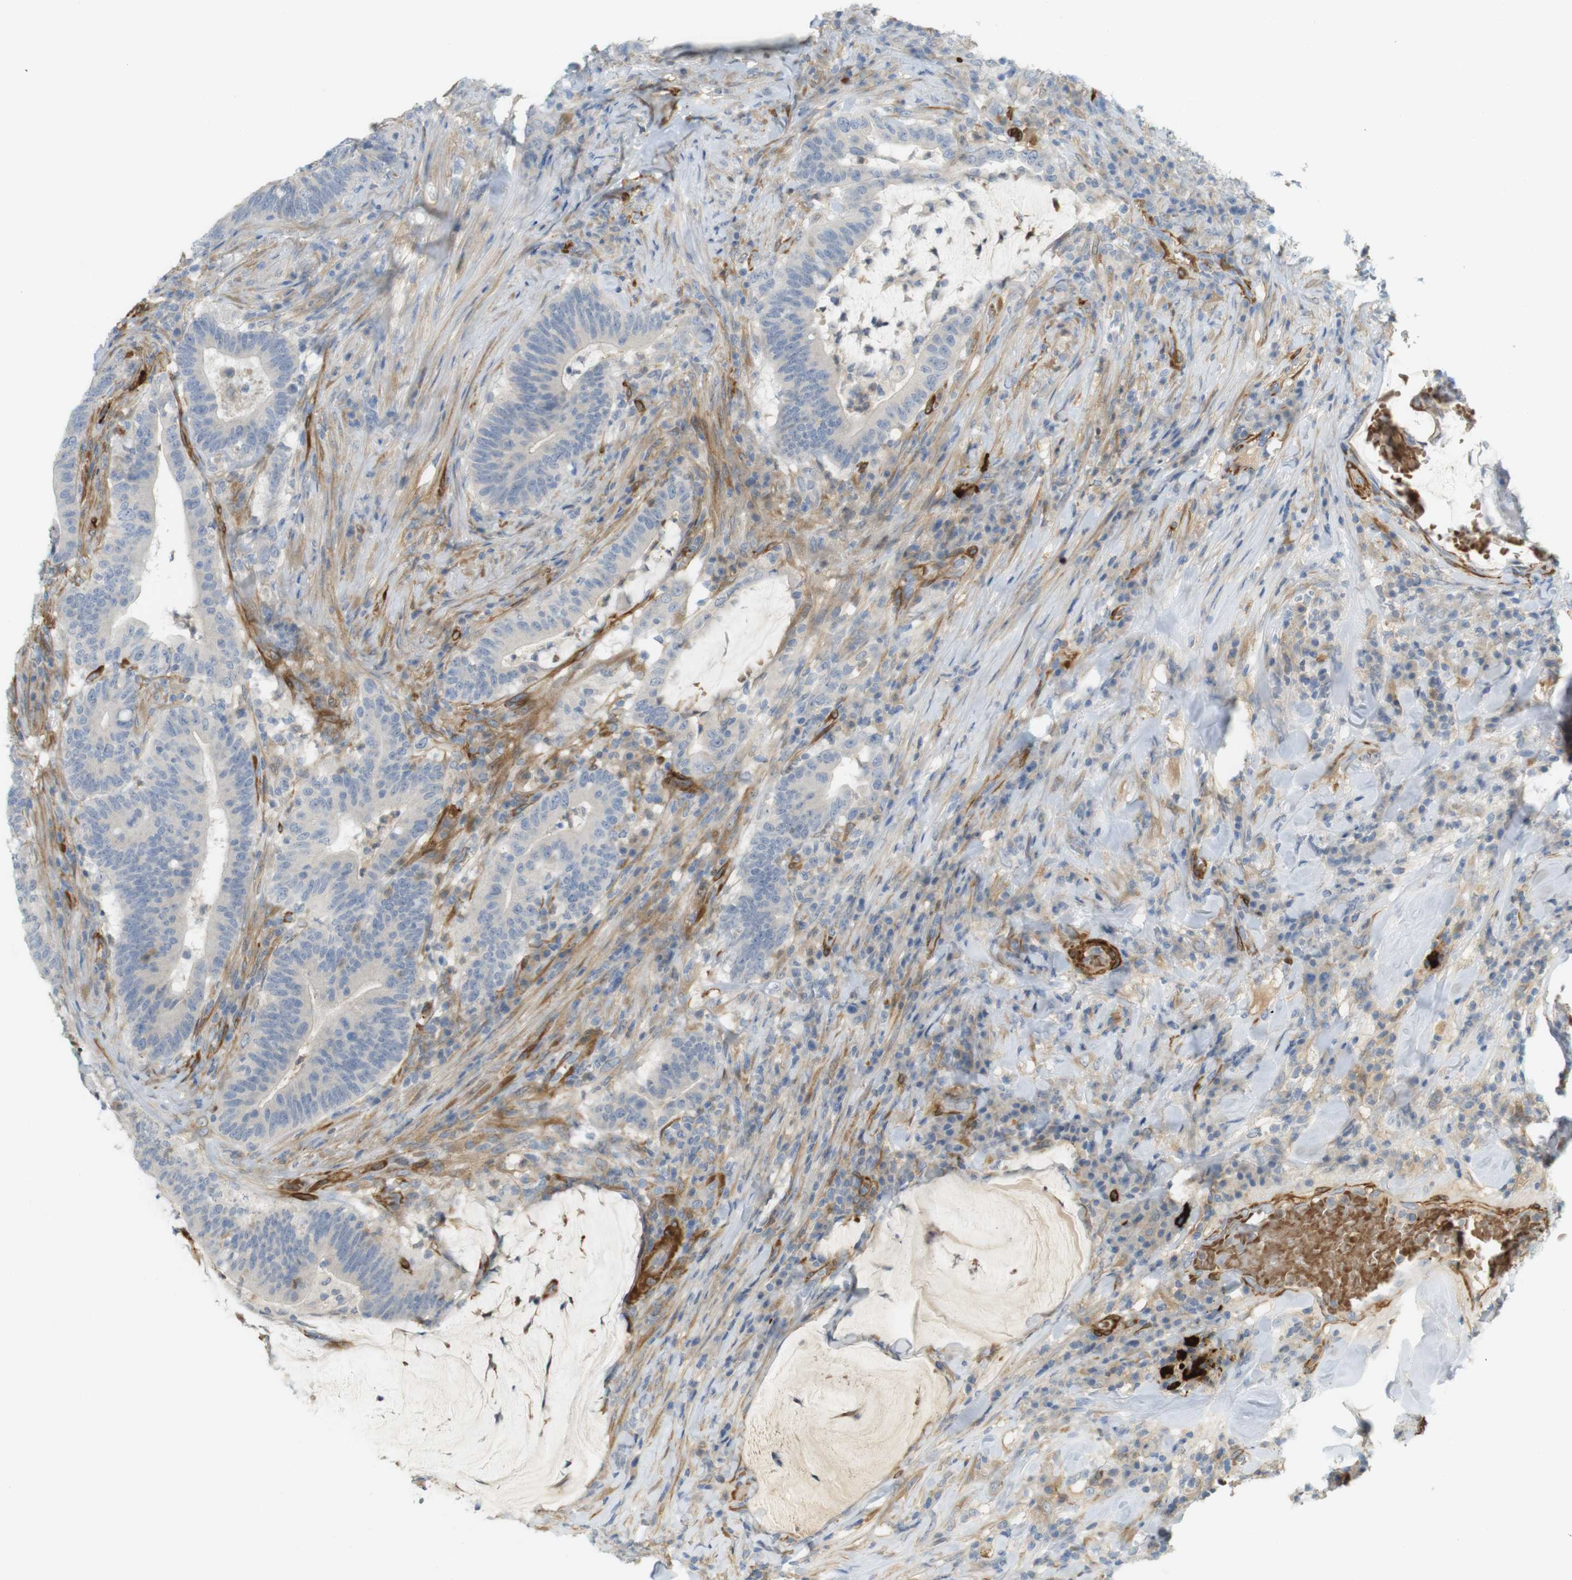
{"staining": {"intensity": "negative", "quantity": "none", "location": "none"}, "tissue": "colorectal cancer", "cell_type": "Tumor cells", "image_type": "cancer", "snomed": [{"axis": "morphology", "description": "Normal tissue, NOS"}, {"axis": "morphology", "description": "Adenocarcinoma, NOS"}, {"axis": "topography", "description": "Colon"}], "caption": "Immunohistochemical staining of colorectal cancer (adenocarcinoma) demonstrates no significant staining in tumor cells.", "gene": "PDE3A", "patient": {"sex": "female", "age": 66}}